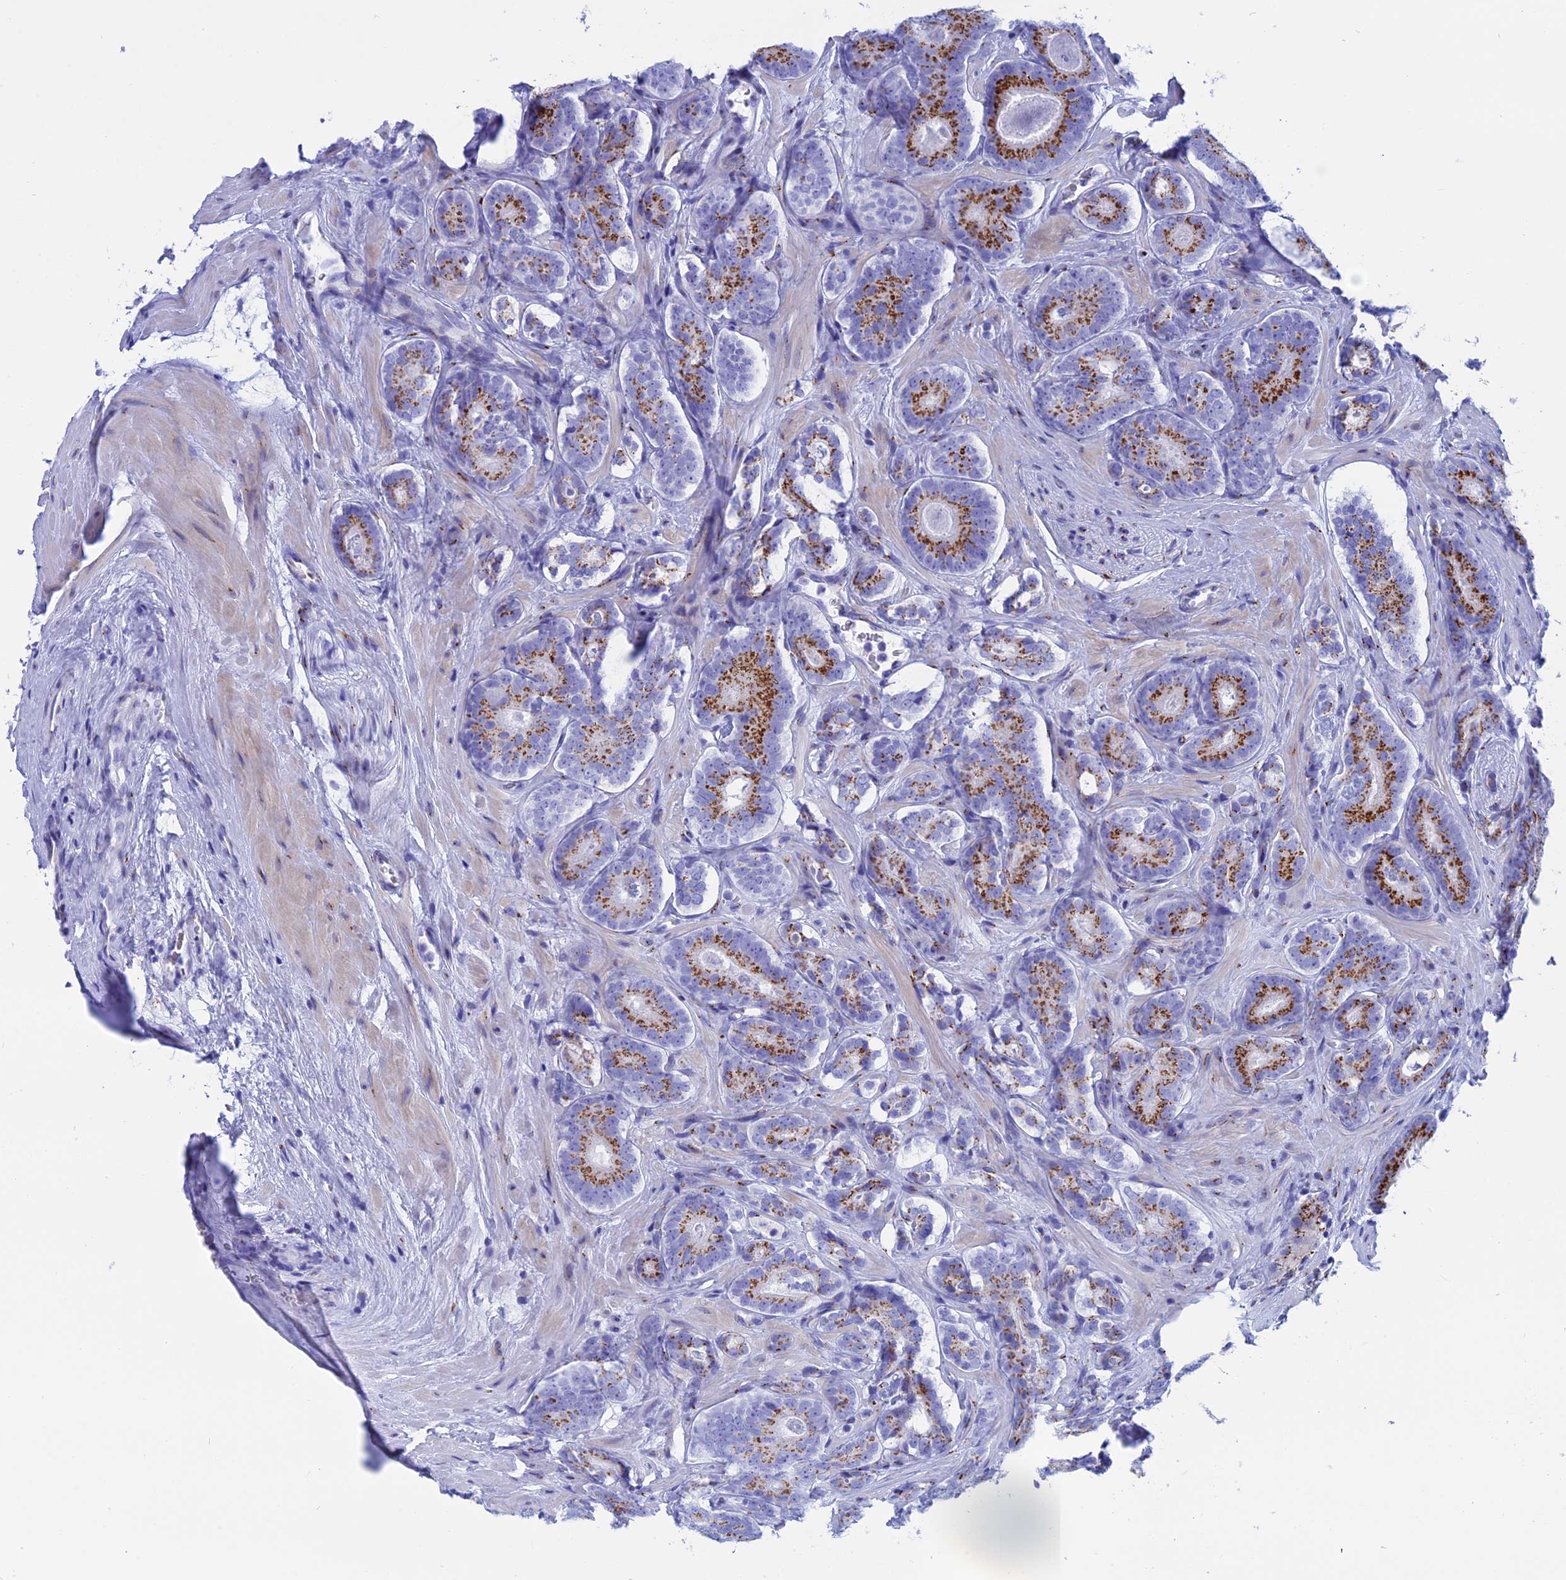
{"staining": {"intensity": "strong", "quantity": ">75%", "location": "cytoplasmic/membranous"}, "tissue": "prostate cancer", "cell_type": "Tumor cells", "image_type": "cancer", "snomed": [{"axis": "morphology", "description": "Adenocarcinoma, High grade"}, {"axis": "topography", "description": "Prostate"}], "caption": "This is a photomicrograph of immunohistochemistry staining of prostate high-grade adenocarcinoma, which shows strong expression in the cytoplasmic/membranous of tumor cells.", "gene": "ERICH4", "patient": {"sex": "male", "age": 63}}